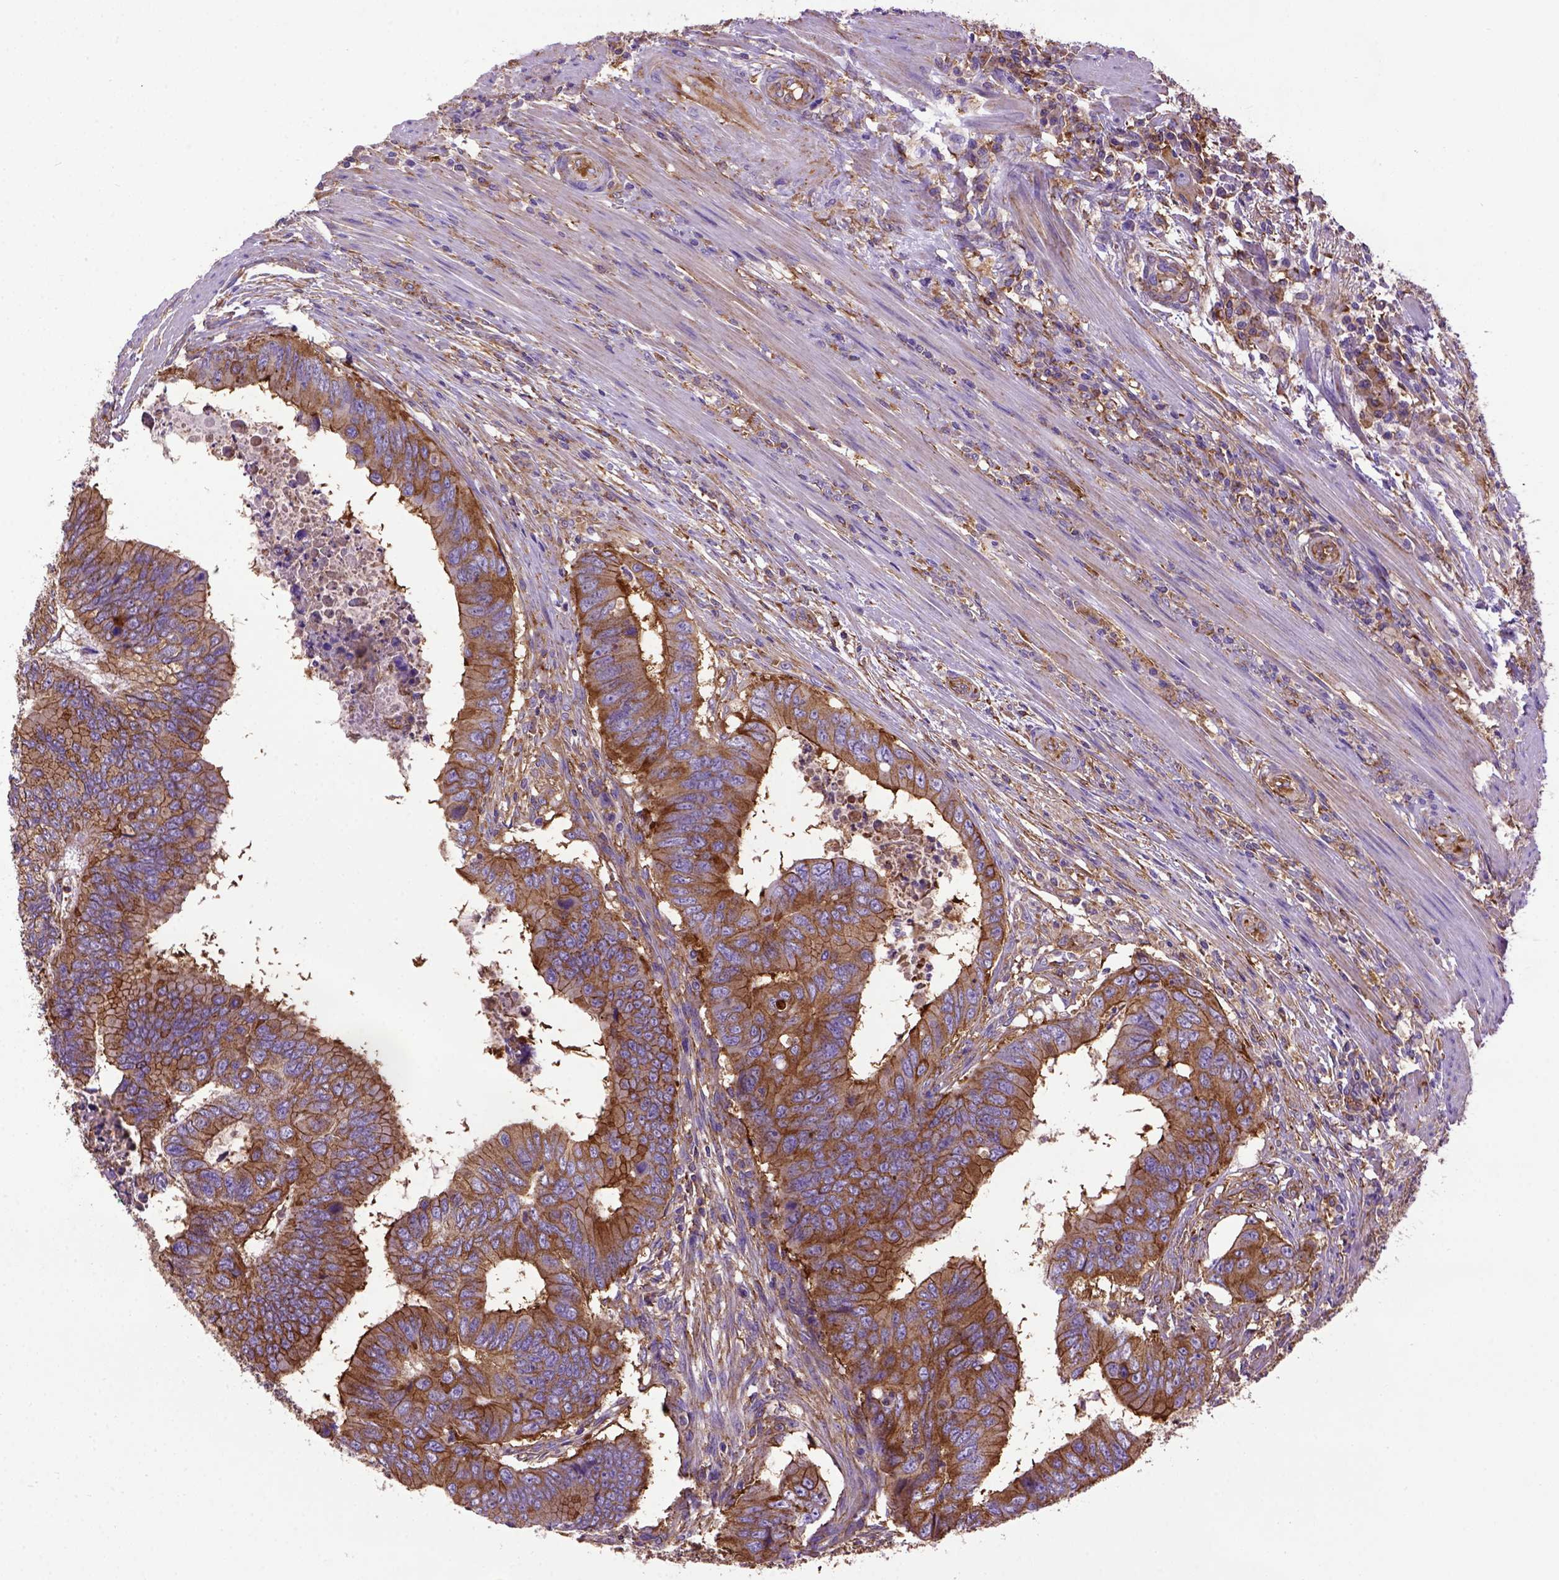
{"staining": {"intensity": "moderate", "quantity": ">75%", "location": "cytoplasmic/membranous"}, "tissue": "colorectal cancer", "cell_type": "Tumor cells", "image_type": "cancer", "snomed": [{"axis": "morphology", "description": "Adenocarcinoma, NOS"}, {"axis": "topography", "description": "Colon"}], "caption": "DAB (3,3'-diaminobenzidine) immunohistochemical staining of human colorectal cancer (adenocarcinoma) displays moderate cytoplasmic/membranous protein staining in approximately >75% of tumor cells.", "gene": "MVP", "patient": {"sex": "male", "age": 53}}